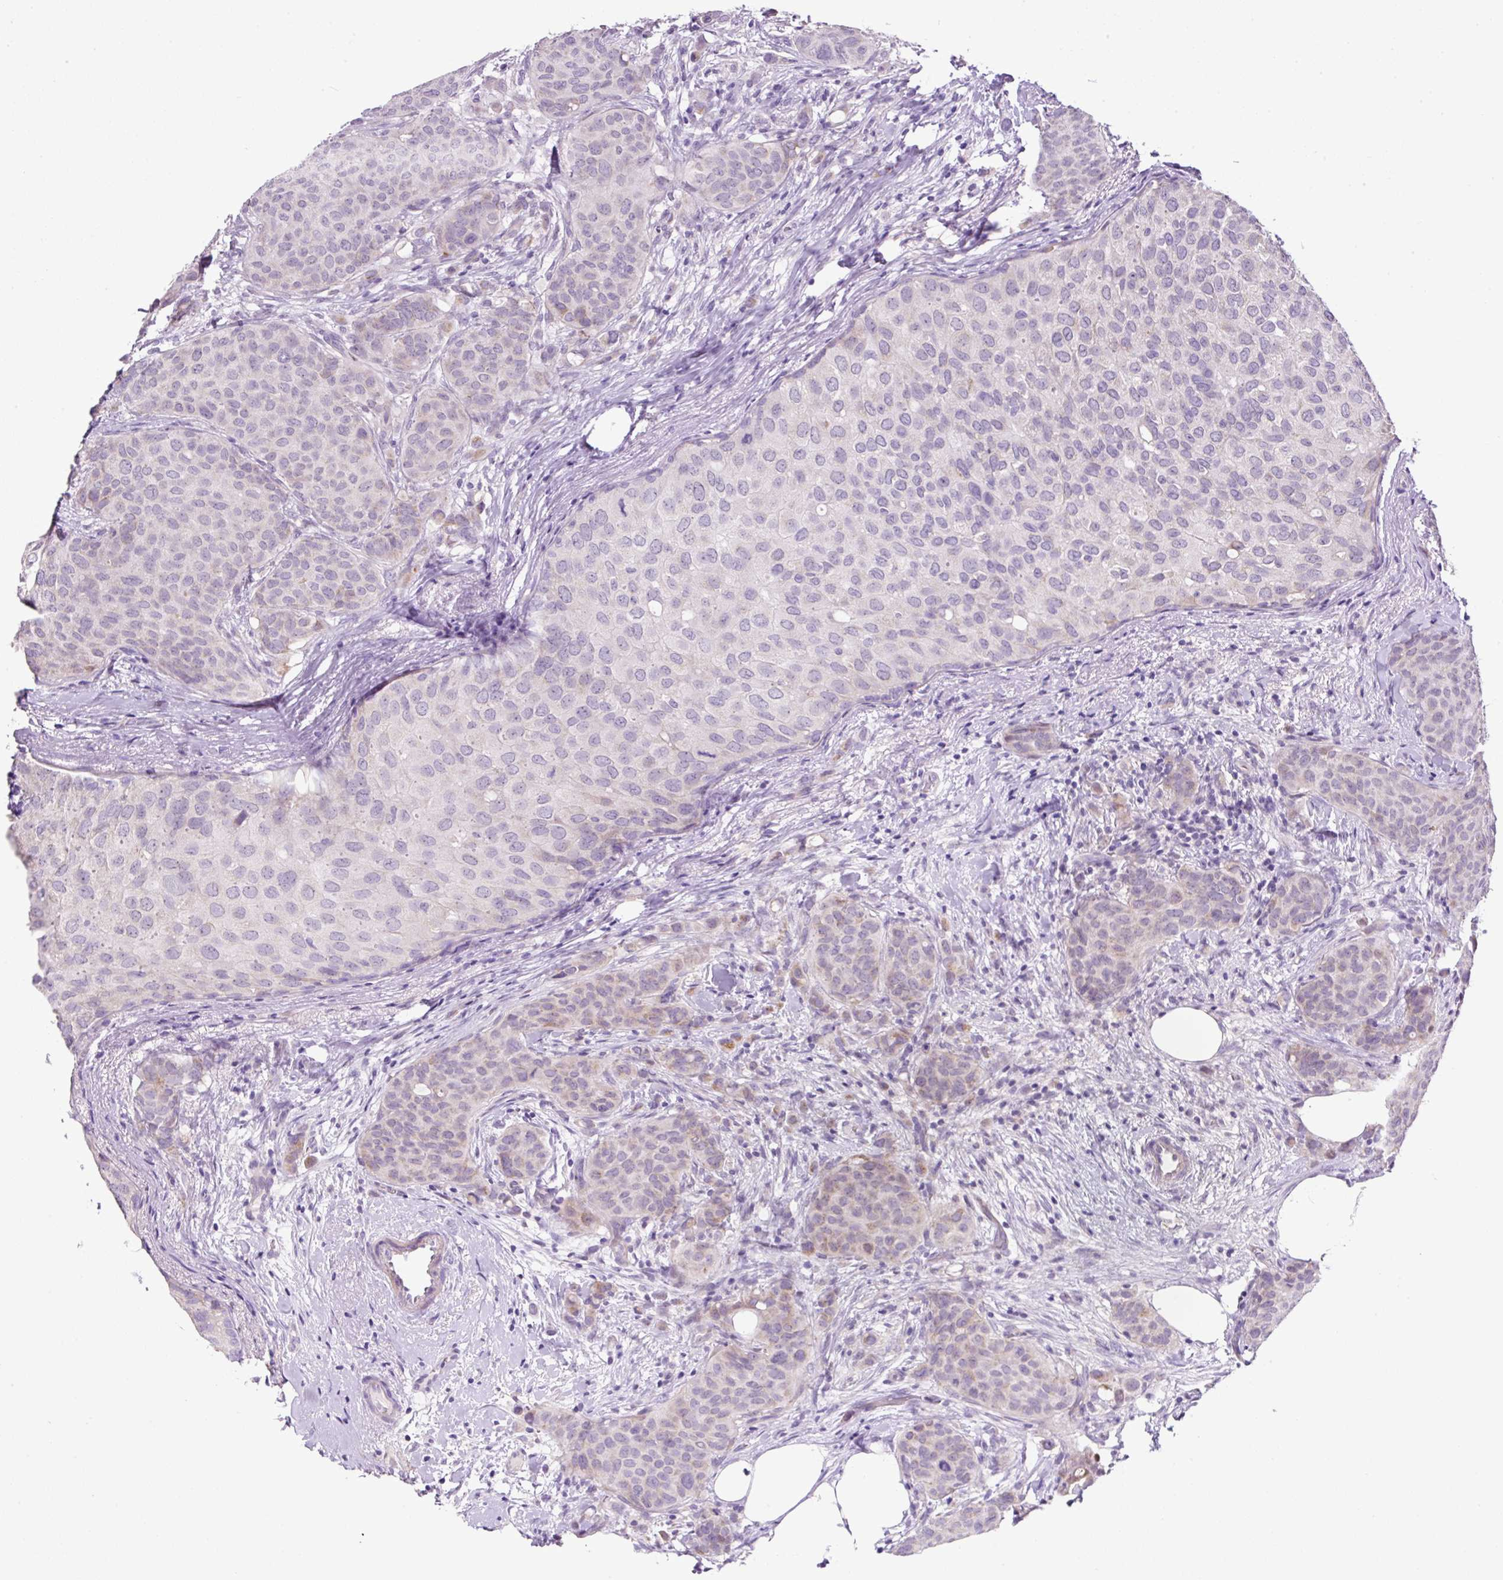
{"staining": {"intensity": "weak", "quantity": "<25%", "location": "cytoplasmic/membranous"}, "tissue": "breast cancer", "cell_type": "Tumor cells", "image_type": "cancer", "snomed": [{"axis": "morphology", "description": "Duct carcinoma"}, {"axis": "topography", "description": "Breast"}], "caption": "An image of human infiltrating ductal carcinoma (breast) is negative for staining in tumor cells.", "gene": "OGDHL", "patient": {"sex": "female", "age": 47}}